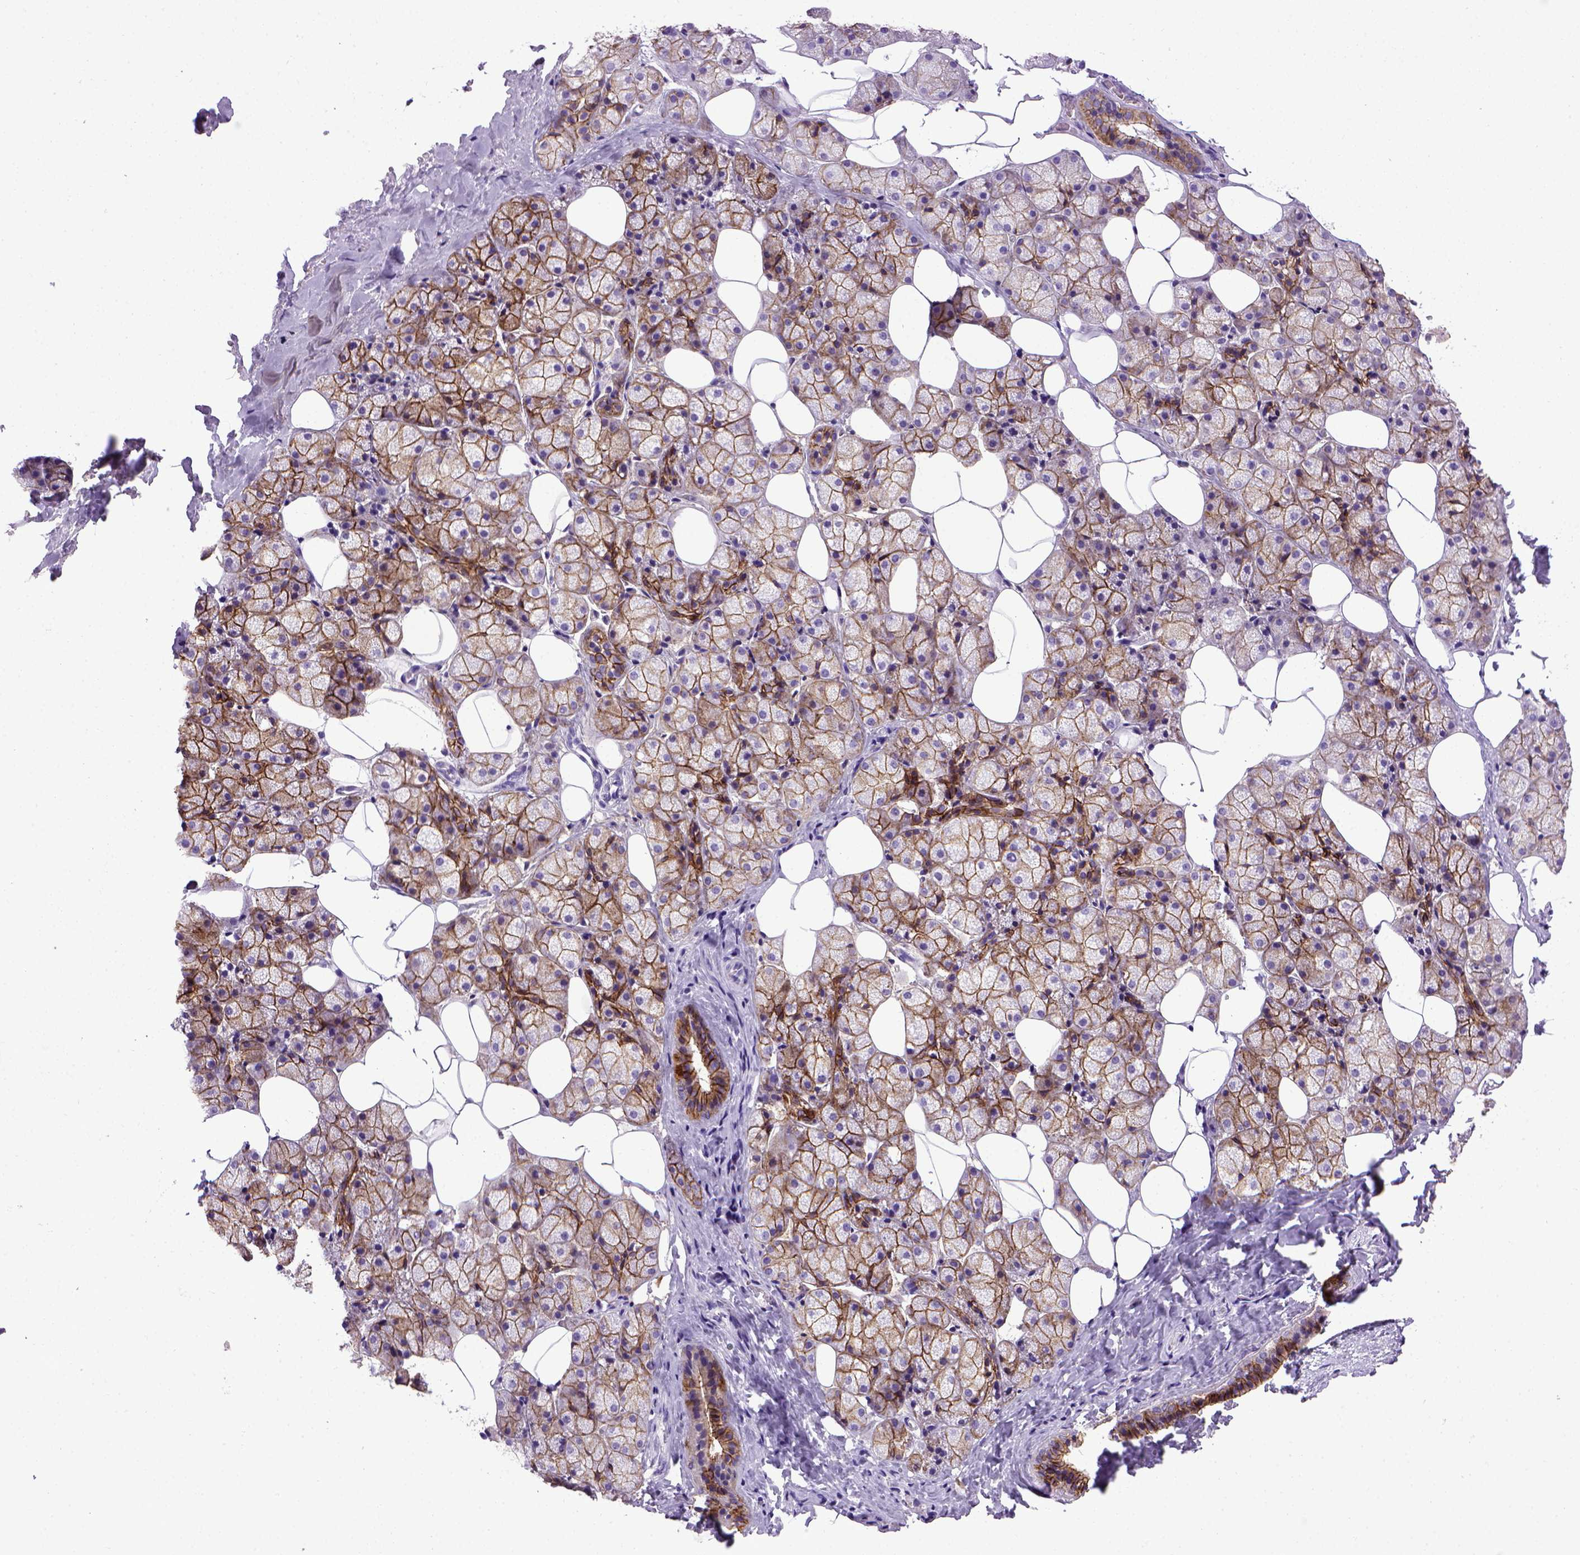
{"staining": {"intensity": "moderate", "quantity": ">75%", "location": "cytoplasmic/membranous"}, "tissue": "salivary gland", "cell_type": "Glandular cells", "image_type": "normal", "snomed": [{"axis": "morphology", "description": "Normal tissue, NOS"}, {"axis": "topography", "description": "Salivary gland"}], "caption": "Protein staining displays moderate cytoplasmic/membranous expression in about >75% of glandular cells in normal salivary gland. The protein is shown in brown color, while the nuclei are stained blue.", "gene": "CDH1", "patient": {"sex": "male", "age": 38}}